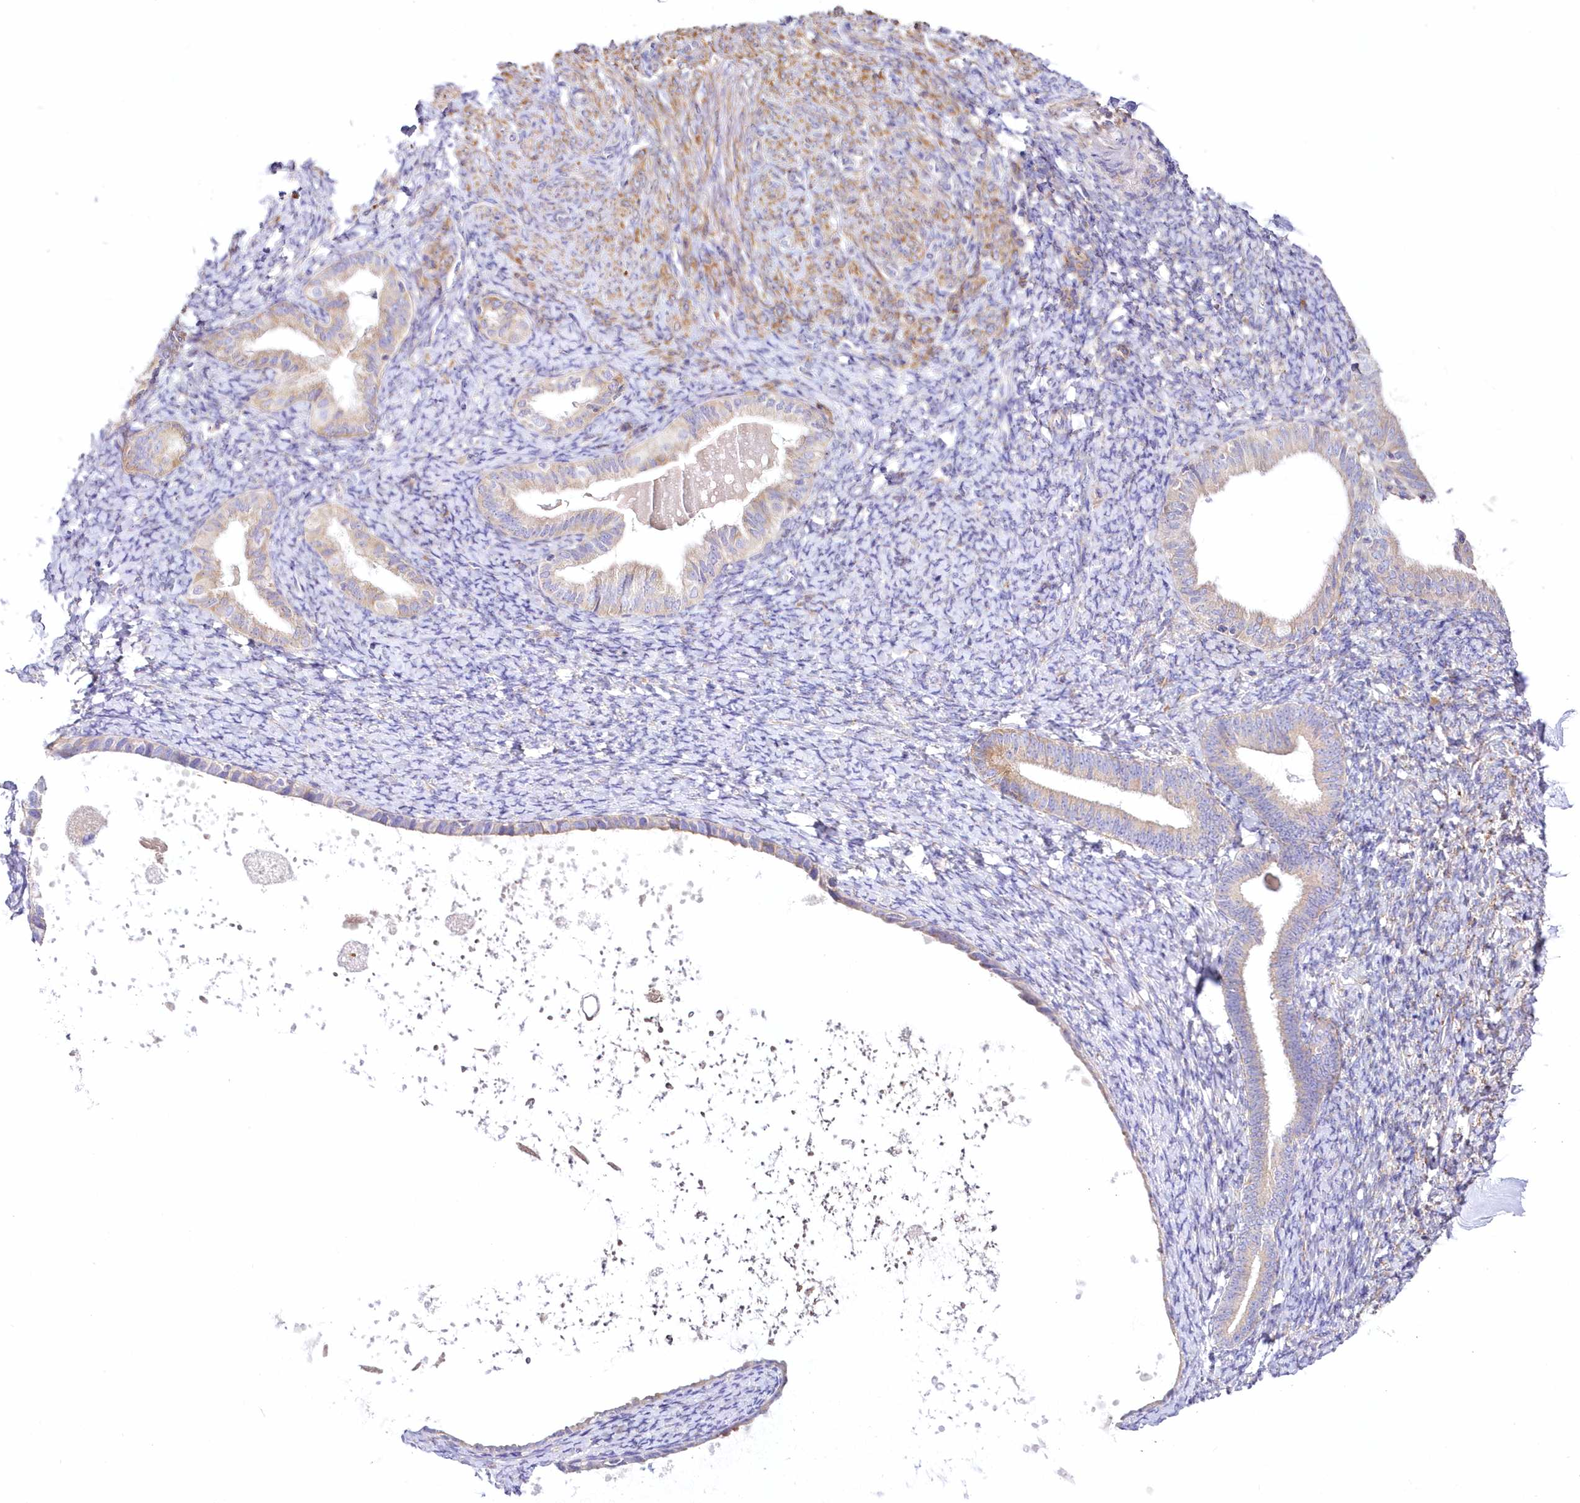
{"staining": {"intensity": "negative", "quantity": "none", "location": "none"}, "tissue": "endometrium", "cell_type": "Cells in endometrial stroma", "image_type": "normal", "snomed": [{"axis": "morphology", "description": "Normal tissue, NOS"}, {"axis": "topography", "description": "Endometrium"}], "caption": "Unremarkable endometrium was stained to show a protein in brown. There is no significant expression in cells in endometrial stroma. The staining was performed using DAB to visualize the protein expression in brown, while the nuclei were stained in blue with hematoxylin (Magnification: 20x).", "gene": "ARFGEF3", "patient": {"sex": "female", "age": 72}}